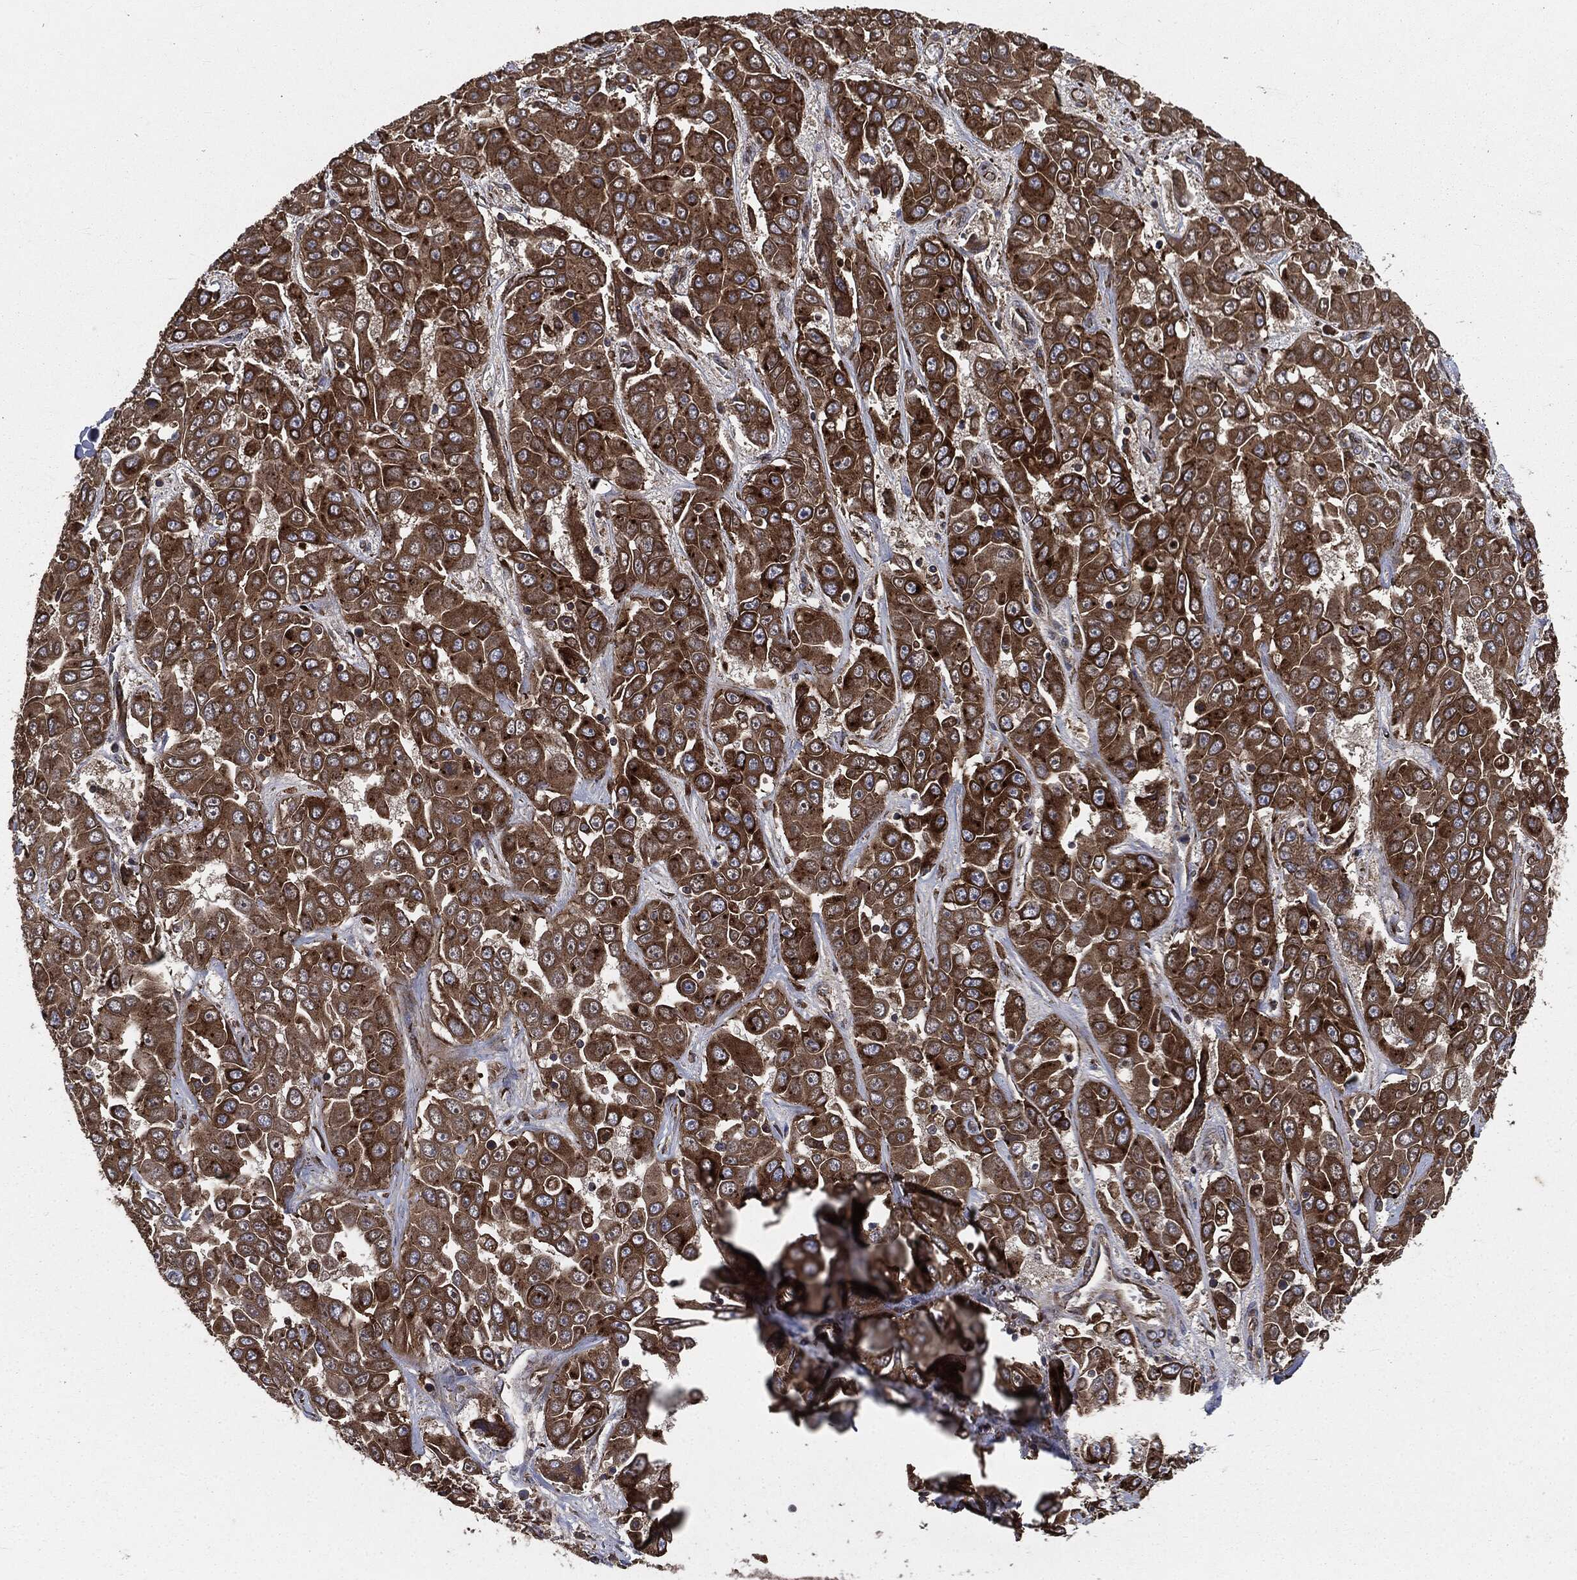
{"staining": {"intensity": "strong", "quantity": ">75%", "location": "cytoplasmic/membranous"}, "tissue": "liver cancer", "cell_type": "Tumor cells", "image_type": "cancer", "snomed": [{"axis": "morphology", "description": "Cholangiocarcinoma"}, {"axis": "topography", "description": "Liver"}], "caption": "Cholangiocarcinoma (liver) stained with immunohistochemistry (IHC) shows strong cytoplasmic/membranous expression in about >75% of tumor cells.", "gene": "PLOD3", "patient": {"sex": "female", "age": 52}}